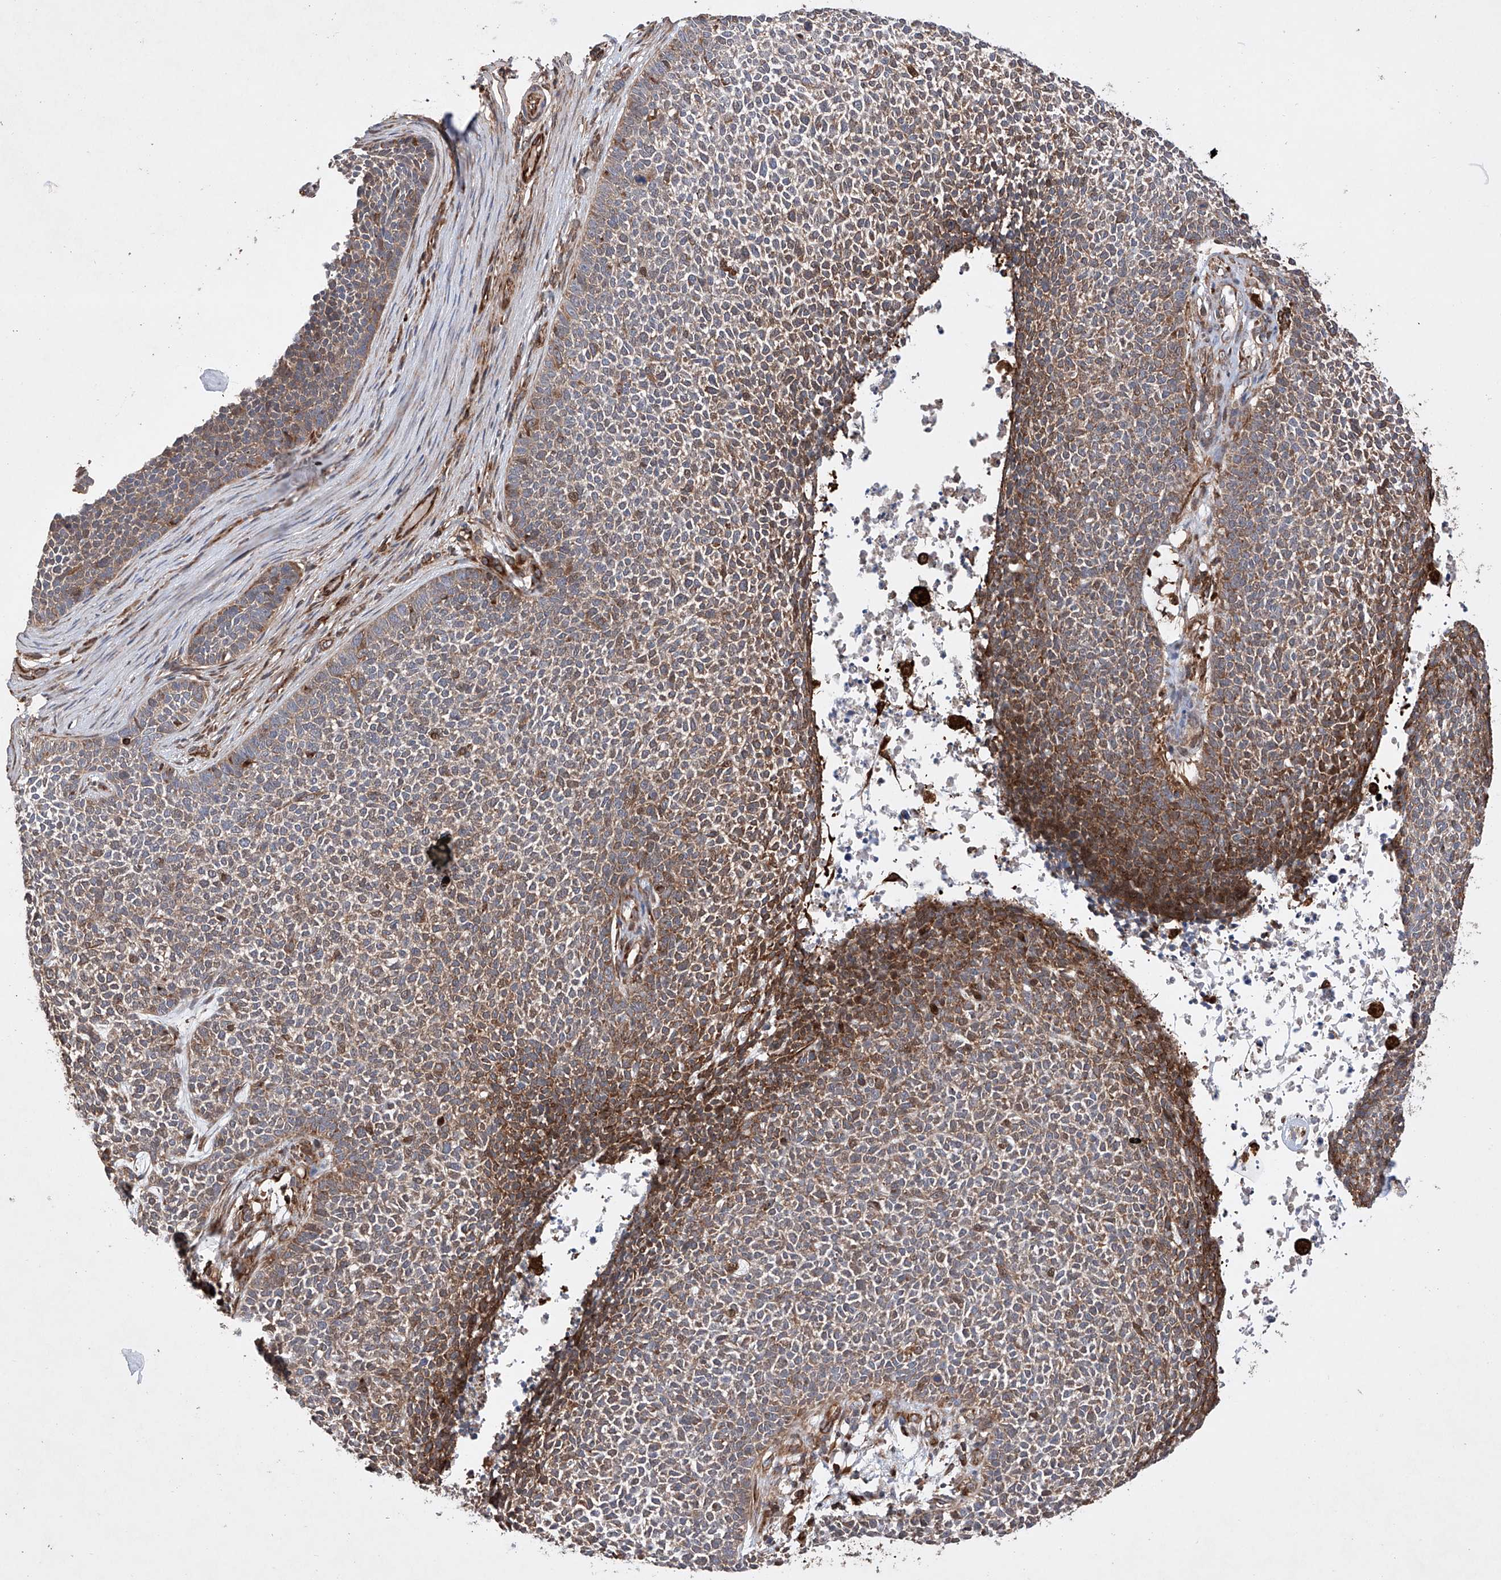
{"staining": {"intensity": "moderate", "quantity": ">75%", "location": "cytoplasmic/membranous"}, "tissue": "skin cancer", "cell_type": "Tumor cells", "image_type": "cancer", "snomed": [{"axis": "morphology", "description": "Basal cell carcinoma"}, {"axis": "topography", "description": "Skin"}], "caption": "High-magnification brightfield microscopy of skin cancer stained with DAB (brown) and counterstained with hematoxylin (blue). tumor cells exhibit moderate cytoplasmic/membranous expression is appreciated in approximately>75% of cells. Using DAB (3,3'-diaminobenzidine) (brown) and hematoxylin (blue) stains, captured at high magnification using brightfield microscopy.", "gene": "TIMM23", "patient": {"sex": "female", "age": 84}}